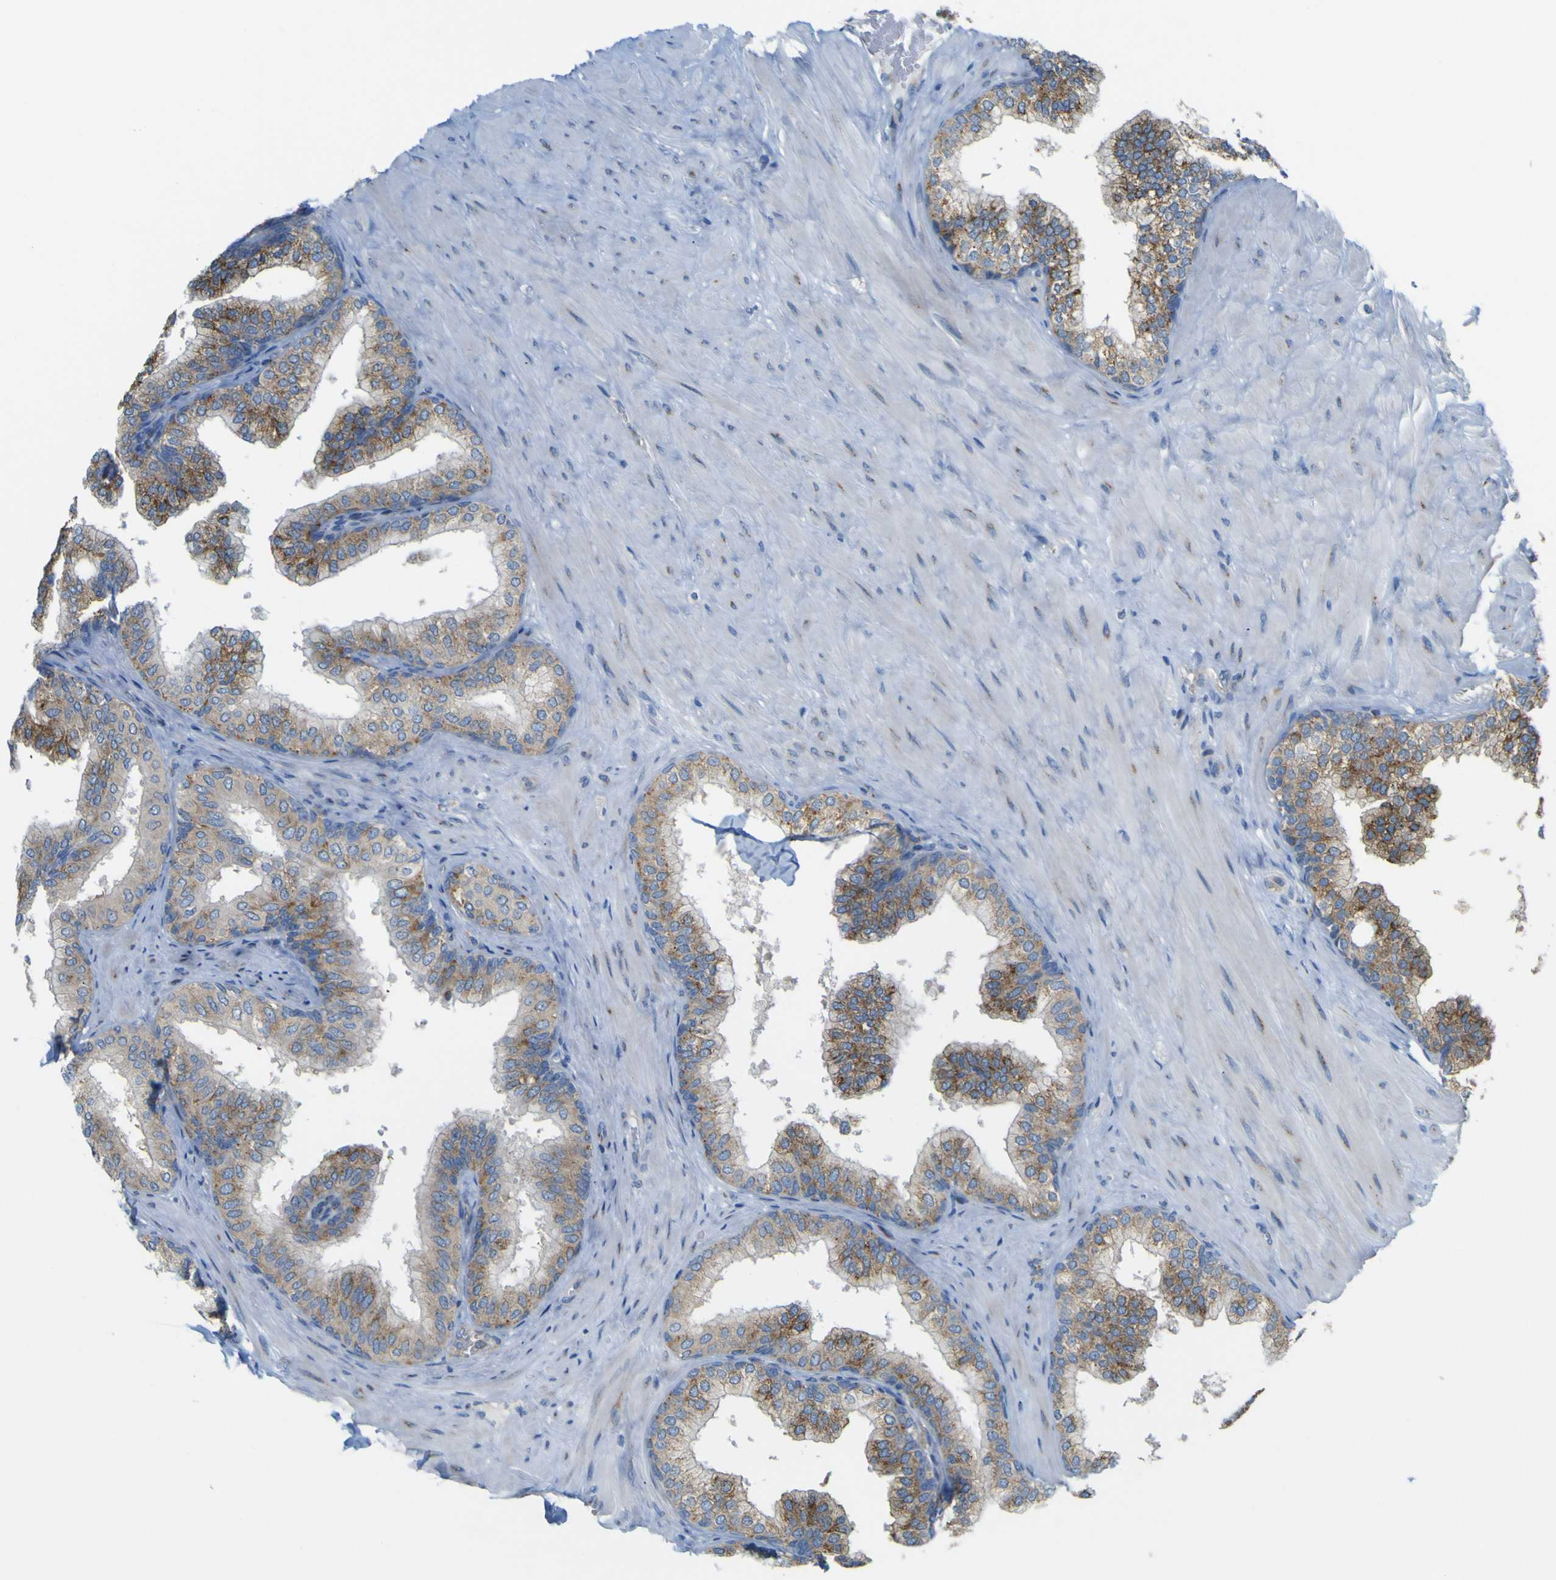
{"staining": {"intensity": "moderate", "quantity": ">75%", "location": "cytoplasmic/membranous"}, "tissue": "prostate", "cell_type": "Glandular cells", "image_type": "normal", "snomed": [{"axis": "morphology", "description": "Normal tissue, NOS"}, {"axis": "topography", "description": "Prostate"}], "caption": "Protein staining exhibits moderate cytoplasmic/membranous positivity in approximately >75% of glandular cells in benign prostate. The staining was performed using DAB (3,3'-diaminobenzidine), with brown indicating positive protein expression. Nuclei are stained blue with hematoxylin.", "gene": "IGF2R", "patient": {"sex": "male", "age": 60}}